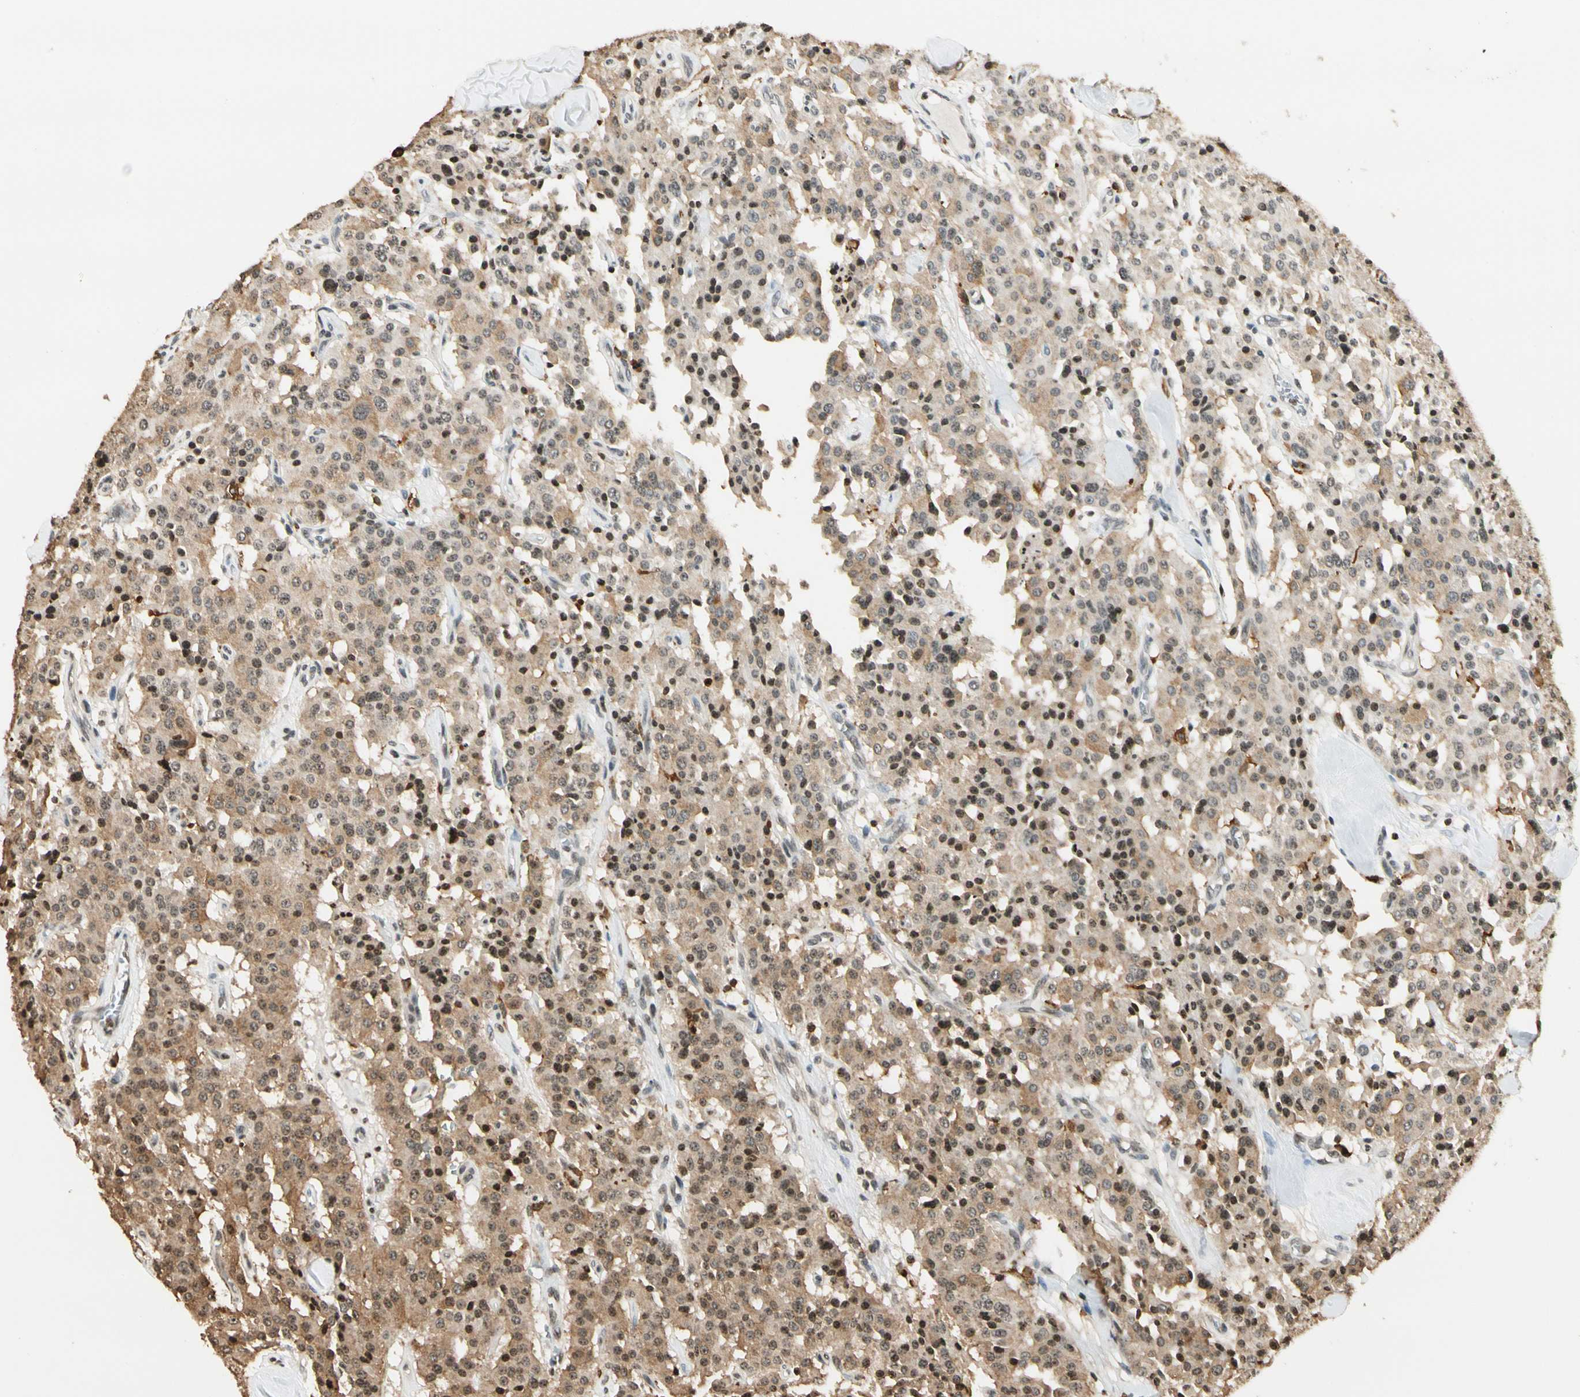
{"staining": {"intensity": "moderate", "quantity": ">75%", "location": "cytoplasmic/membranous,nuclear"}, "tissue": "carcinoid", "cell_type": "Tumor cells", "image_type": "cancer", "snomed": [{"axis": "morphology", "description": "Carcinoid, malignant, NOS"}, {"axis": "topography", "description": "Lung"}], "caption": "Human malignant carcinoid stained for a protein (brown) displays moderate cytoplasmic/membranous and nuclear positive staining in about >75% of tumor cells.", "gene": "FER", "patient": {"sex": "male", "age": 30}}